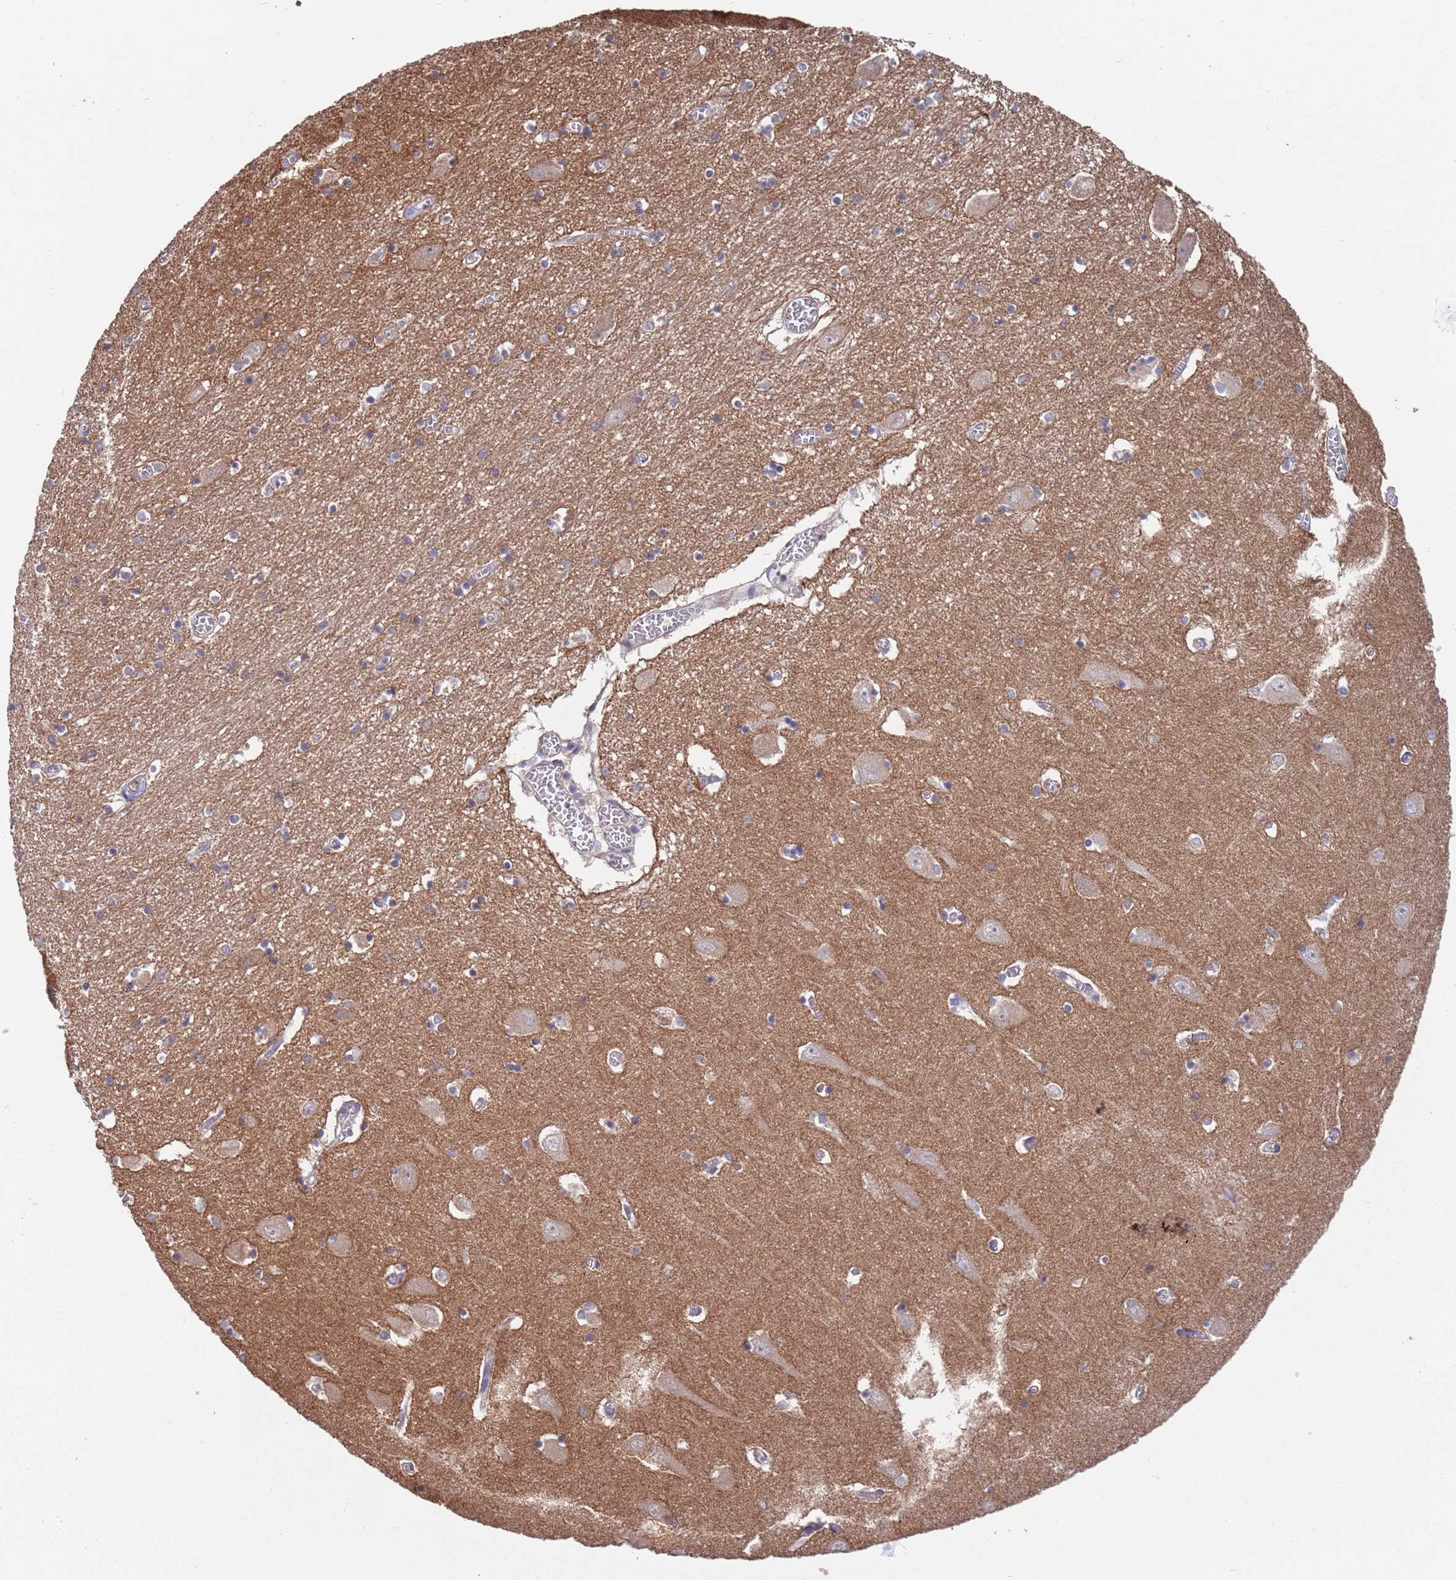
{"staining": {"intensity": "weak", "quantity": "25%-75%", "location": "cytoplasmic/membranous"}, "tissue": "hippocampus", "cell_type": "Glial cells", "image_type": "normal", "snomed": [{"axis": "morphology", "description": "Normal tissue, NOS"}, {"axis": "topography", "description": "Hippocampus"}], "caption": "DAB immunohistochemical staining of unremarkable hippocampus displays weak cytoplasmic/membranous protein positivity in about 25%-75% of glial cells.", "gene": "ANK2", "patient": {"sex": "male", "age": 70}}